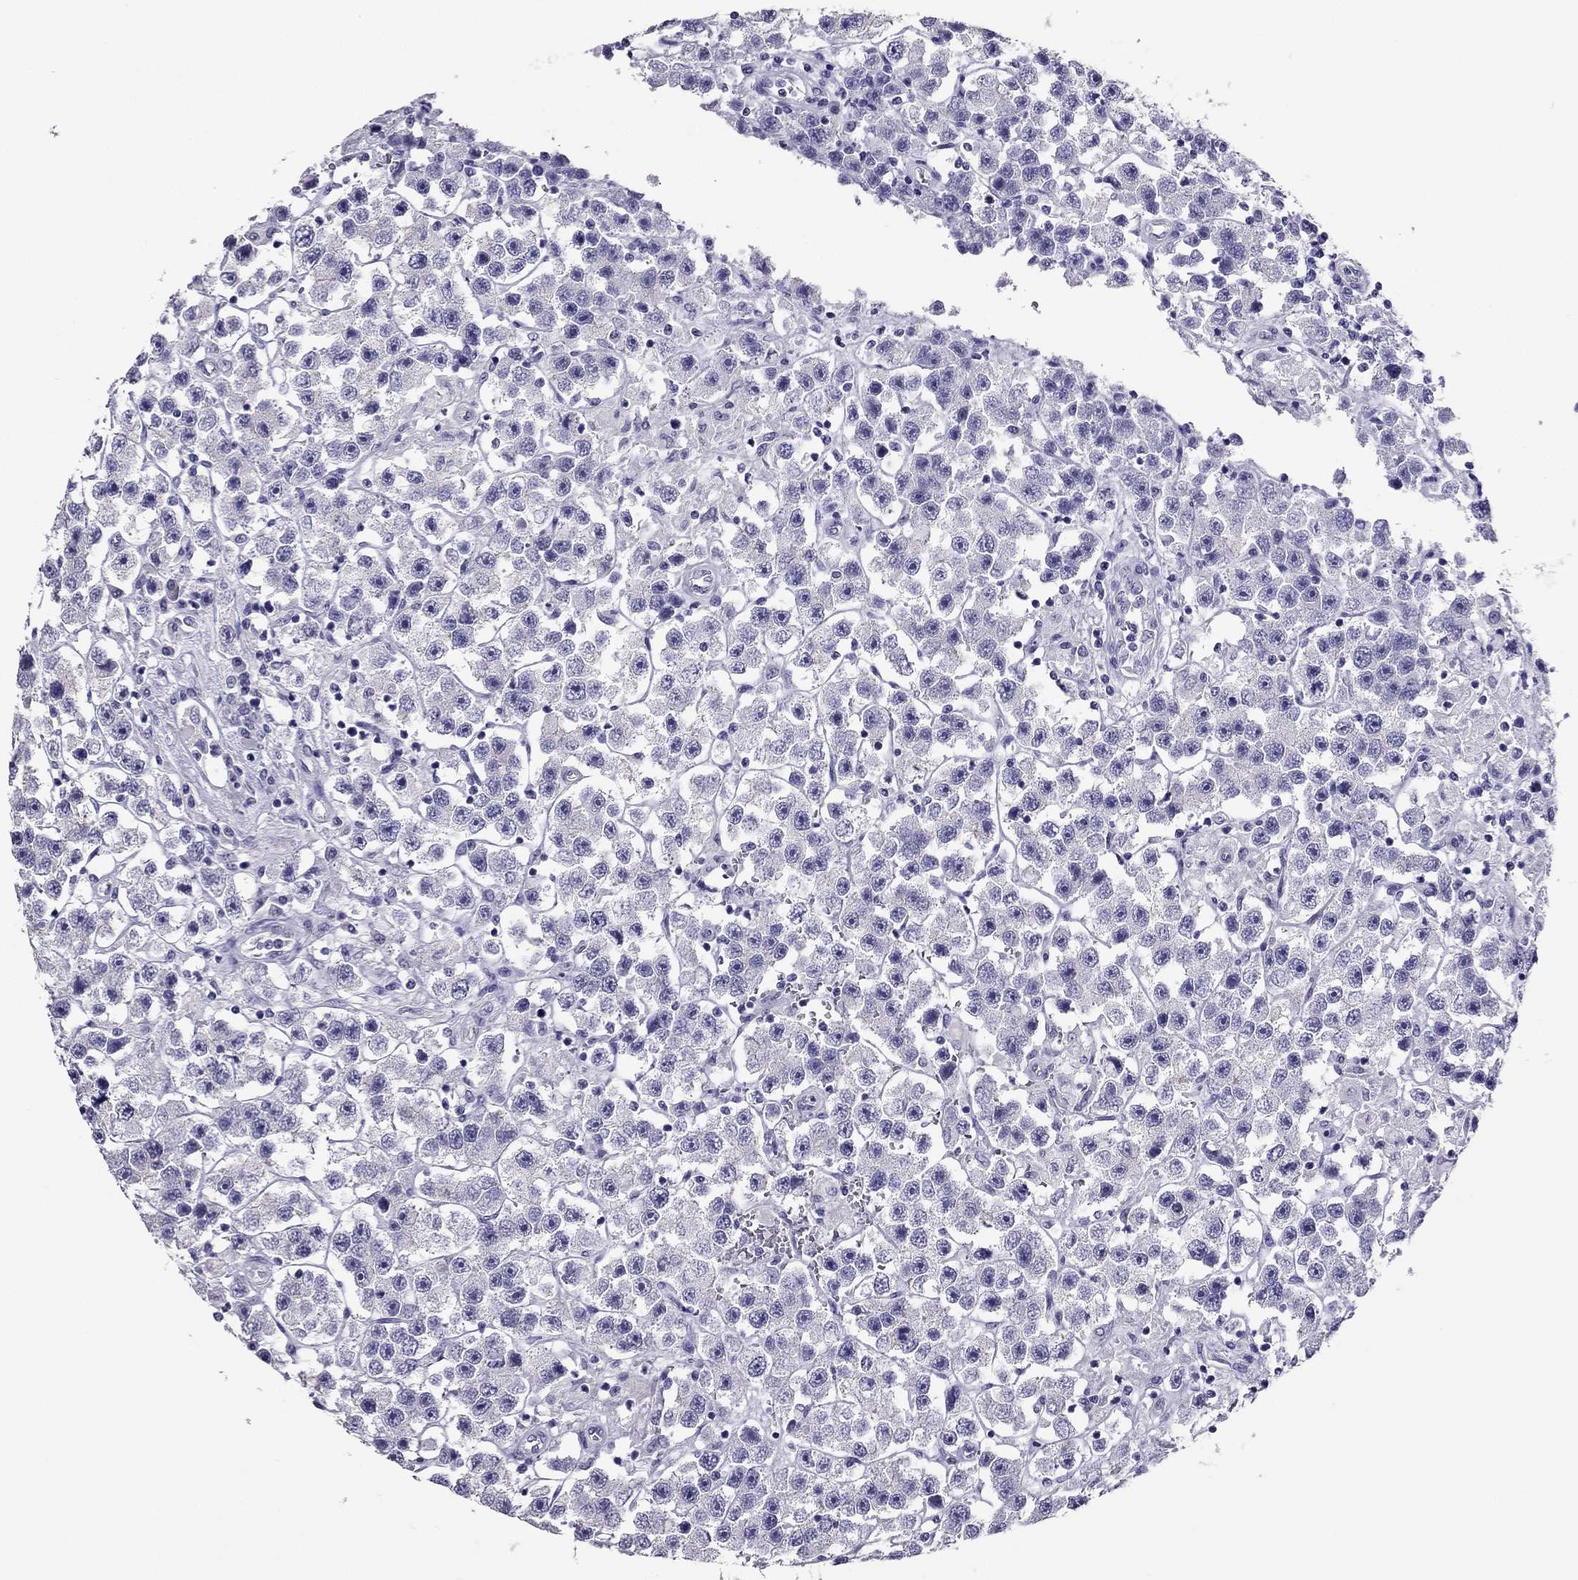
{"staining": {"intensity": "negative", "quantity": "none", "location": "none"}, "tissue": "testis cancer", "cell_type": "Tumor cells", "image_type": "cancer", "snomed": [{"axis": "morphology", "description": "Seminoma, NOS"}, {"axis": "topography", "description": "Testis"}], "caption": "Protein analysis of testis cancer (seminoma) shows no significant positivity in tumor cells.", "gene": "PDE6A", "patient": {"sex": "male", "age": 45}}